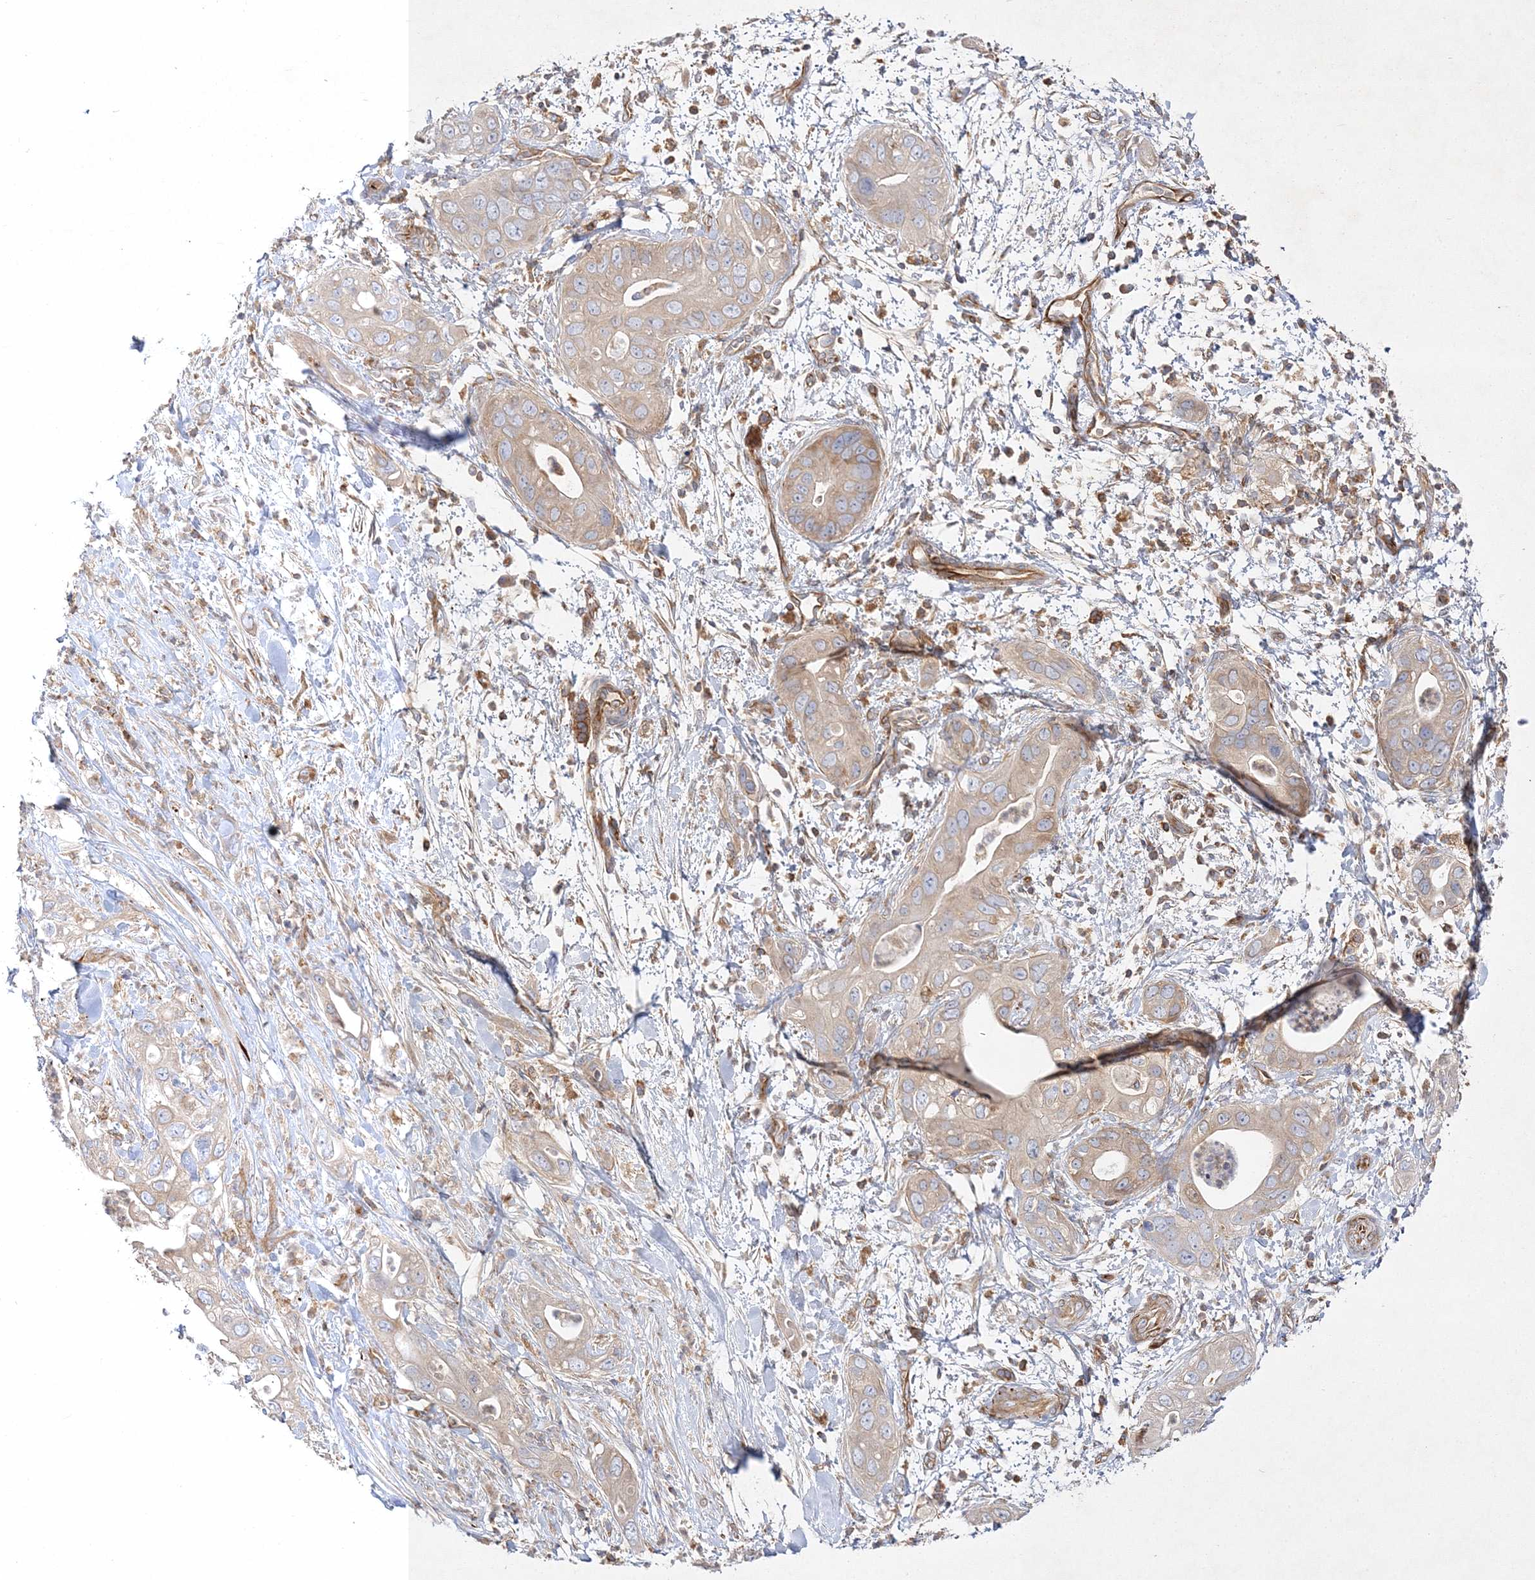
{"staining": {"intensity": "weak", "quantity": "25%-75%", "location": "cytoplasmic/membranous"}, "tissue": "pancreatic cancer", "cell_type": "Tumor cells", "image_type": "cancer", "snomed": [{"axis": "morphology", "description": "Adenocarcinoma, NOS"}, {"axis": "topography", "description": "Pancreas"}], "caption": "This photomicrograph reveals adenocarcinoma (pancreatic) stained with immunohistochemistry (IHC) to label a protein in brown. The cytoplasmic/membranous of tumor cells show weak positivity for the protein. Nuclei are counter-stained blue.", "gene": "WDR37", "patient": {"sex": "female", "age": 78}}